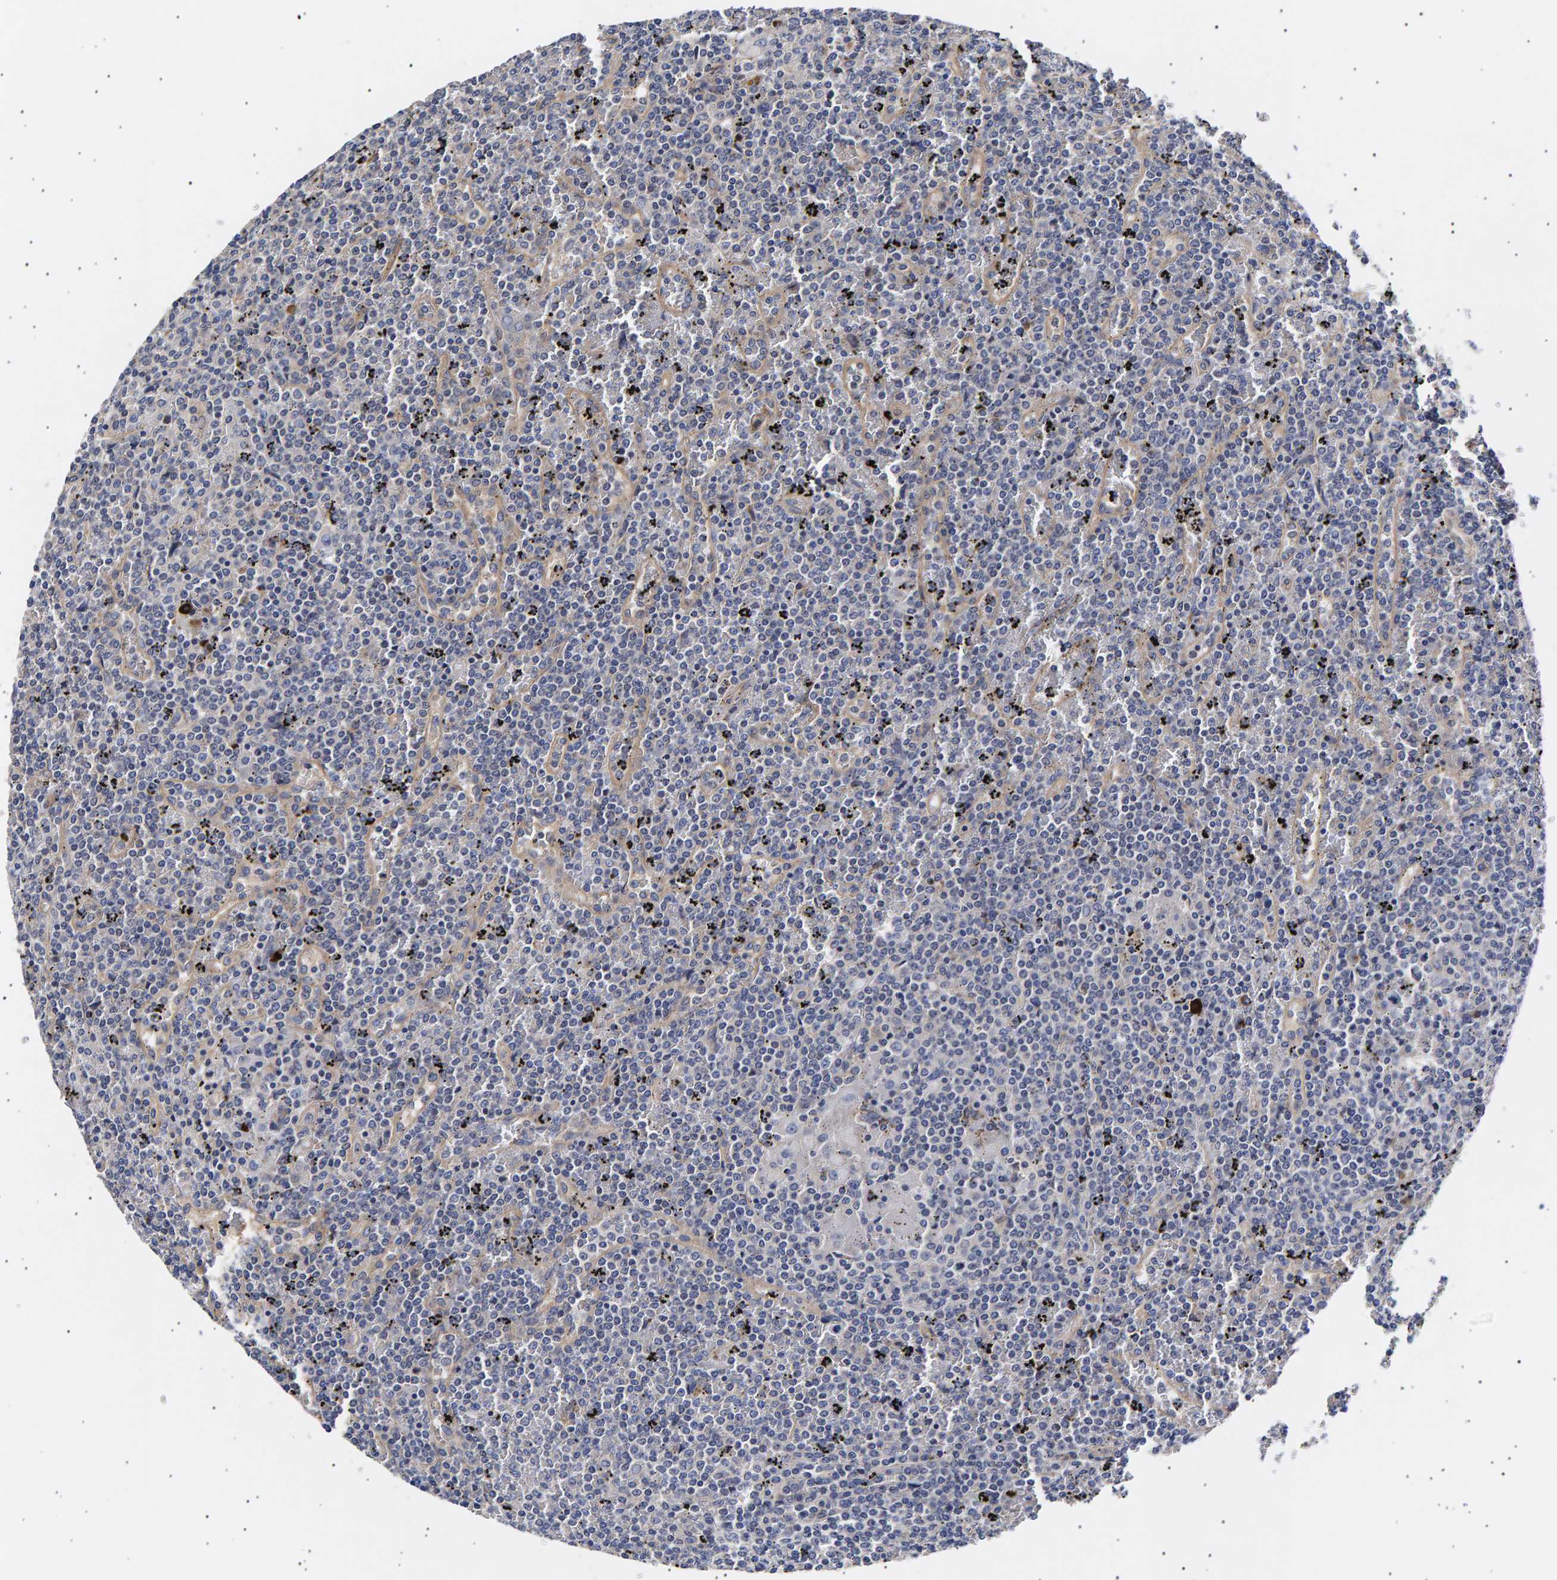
{"staining": {"intensity": "negative", "quantity": "none", "location": "none"}, "tissue": "lymphoma", "cell_type": "Tumor cells", "image_type": "cancer", "snomed": [{"axis": "morphology", "description": "Malignant lymphoma, non-Hodgkin's type, Low grade"}, {"axis": "topography", "description": "Spleen"}], "caption": "Malignant lymphoma, non-Hodgkin's type (low-grade) was stained to show a protein in brown. There is no significant staining in tumor cells.", "gene": "ANKRD40", "patient": {"sex": "female", "age": 19}}